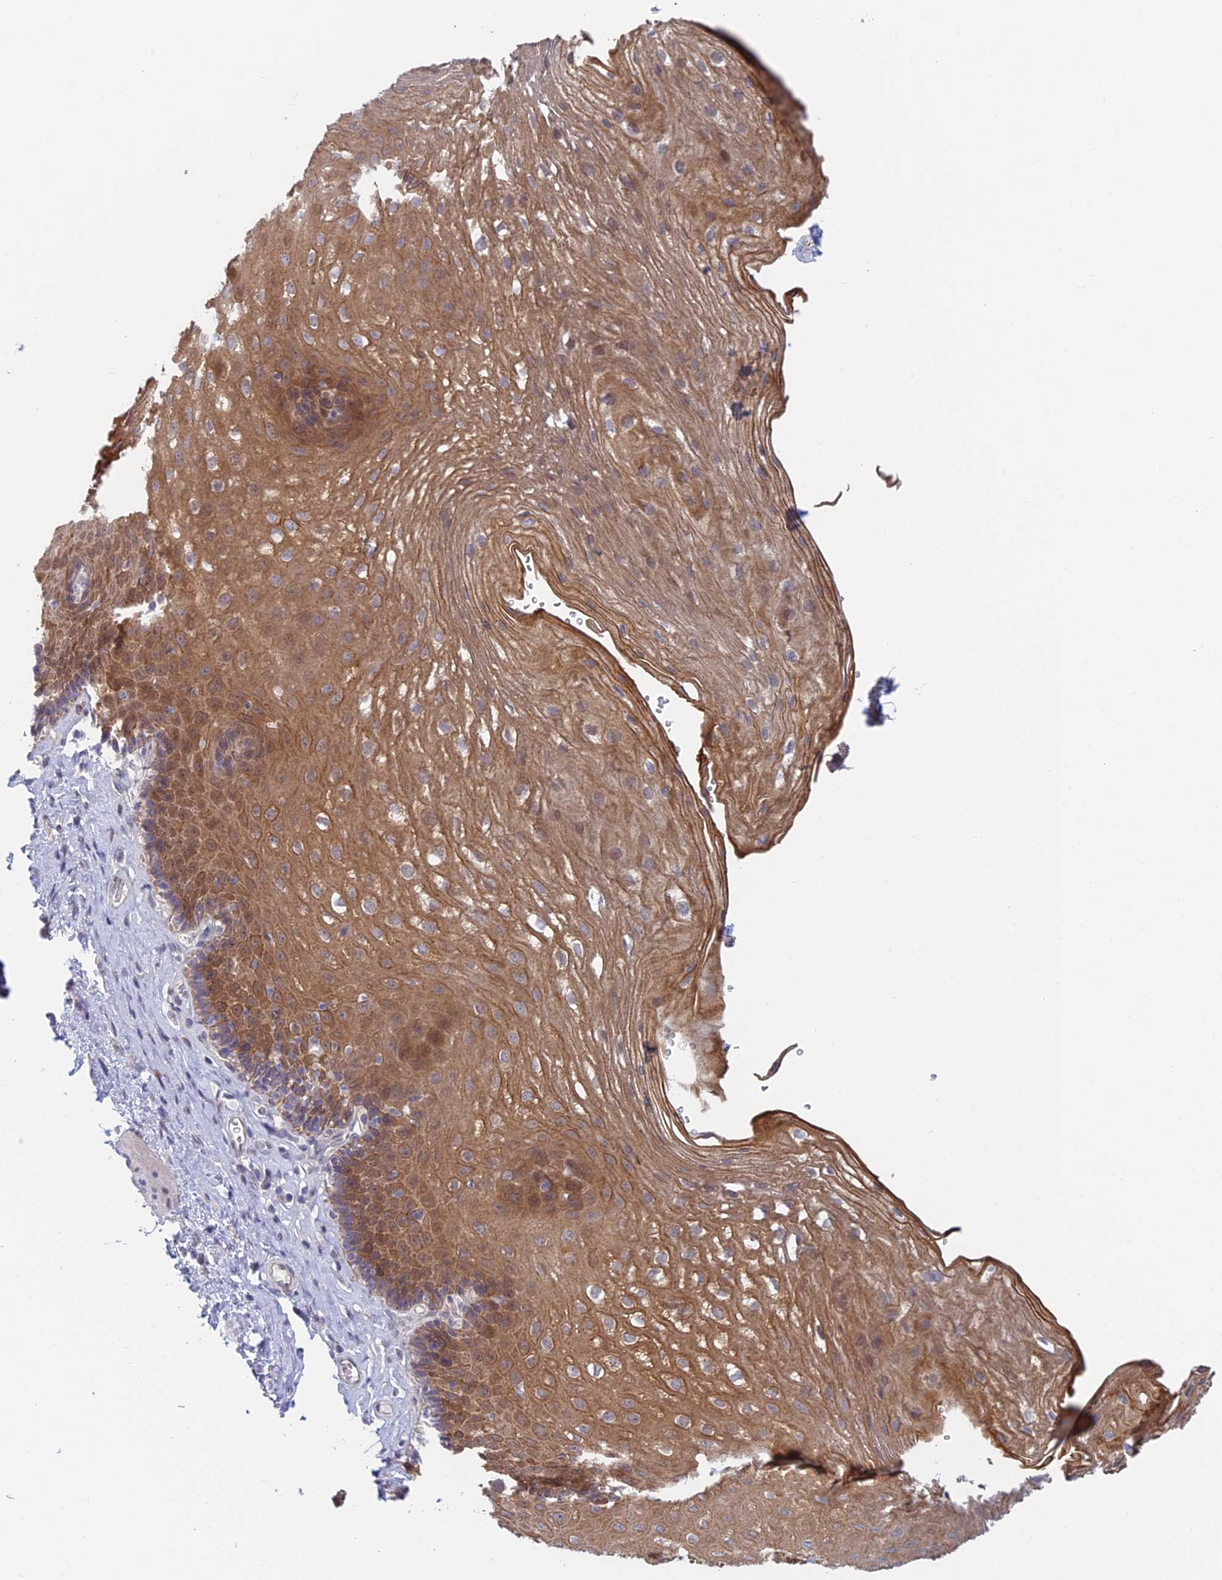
{"staining": {"intensity": "moderate", "quantity": ">75%", "location": "cytoplasmic/membranous"}, "tissue": "esophagus", "cell_type": "Squamous epithelial cells", "image_type": "normal", "snomed": [{"axis": "morphology", "description": "Normal tissue, NOS"}, {"axis": "topography", "description": "Esophagus"}], "caption": "Unremarkable esophagus was stained to show a protein in brown. There is medium levels of moderate cytoplasmic/membranous positivity in approximately >75% of squamous epithelial cells. (DAB (3,3'-diaminobenzidine) IHC, brown staining for protein, blue staining for nuclei).", "gene": "PPP1R26", "patient": {"sex": "female", "age": 66}}